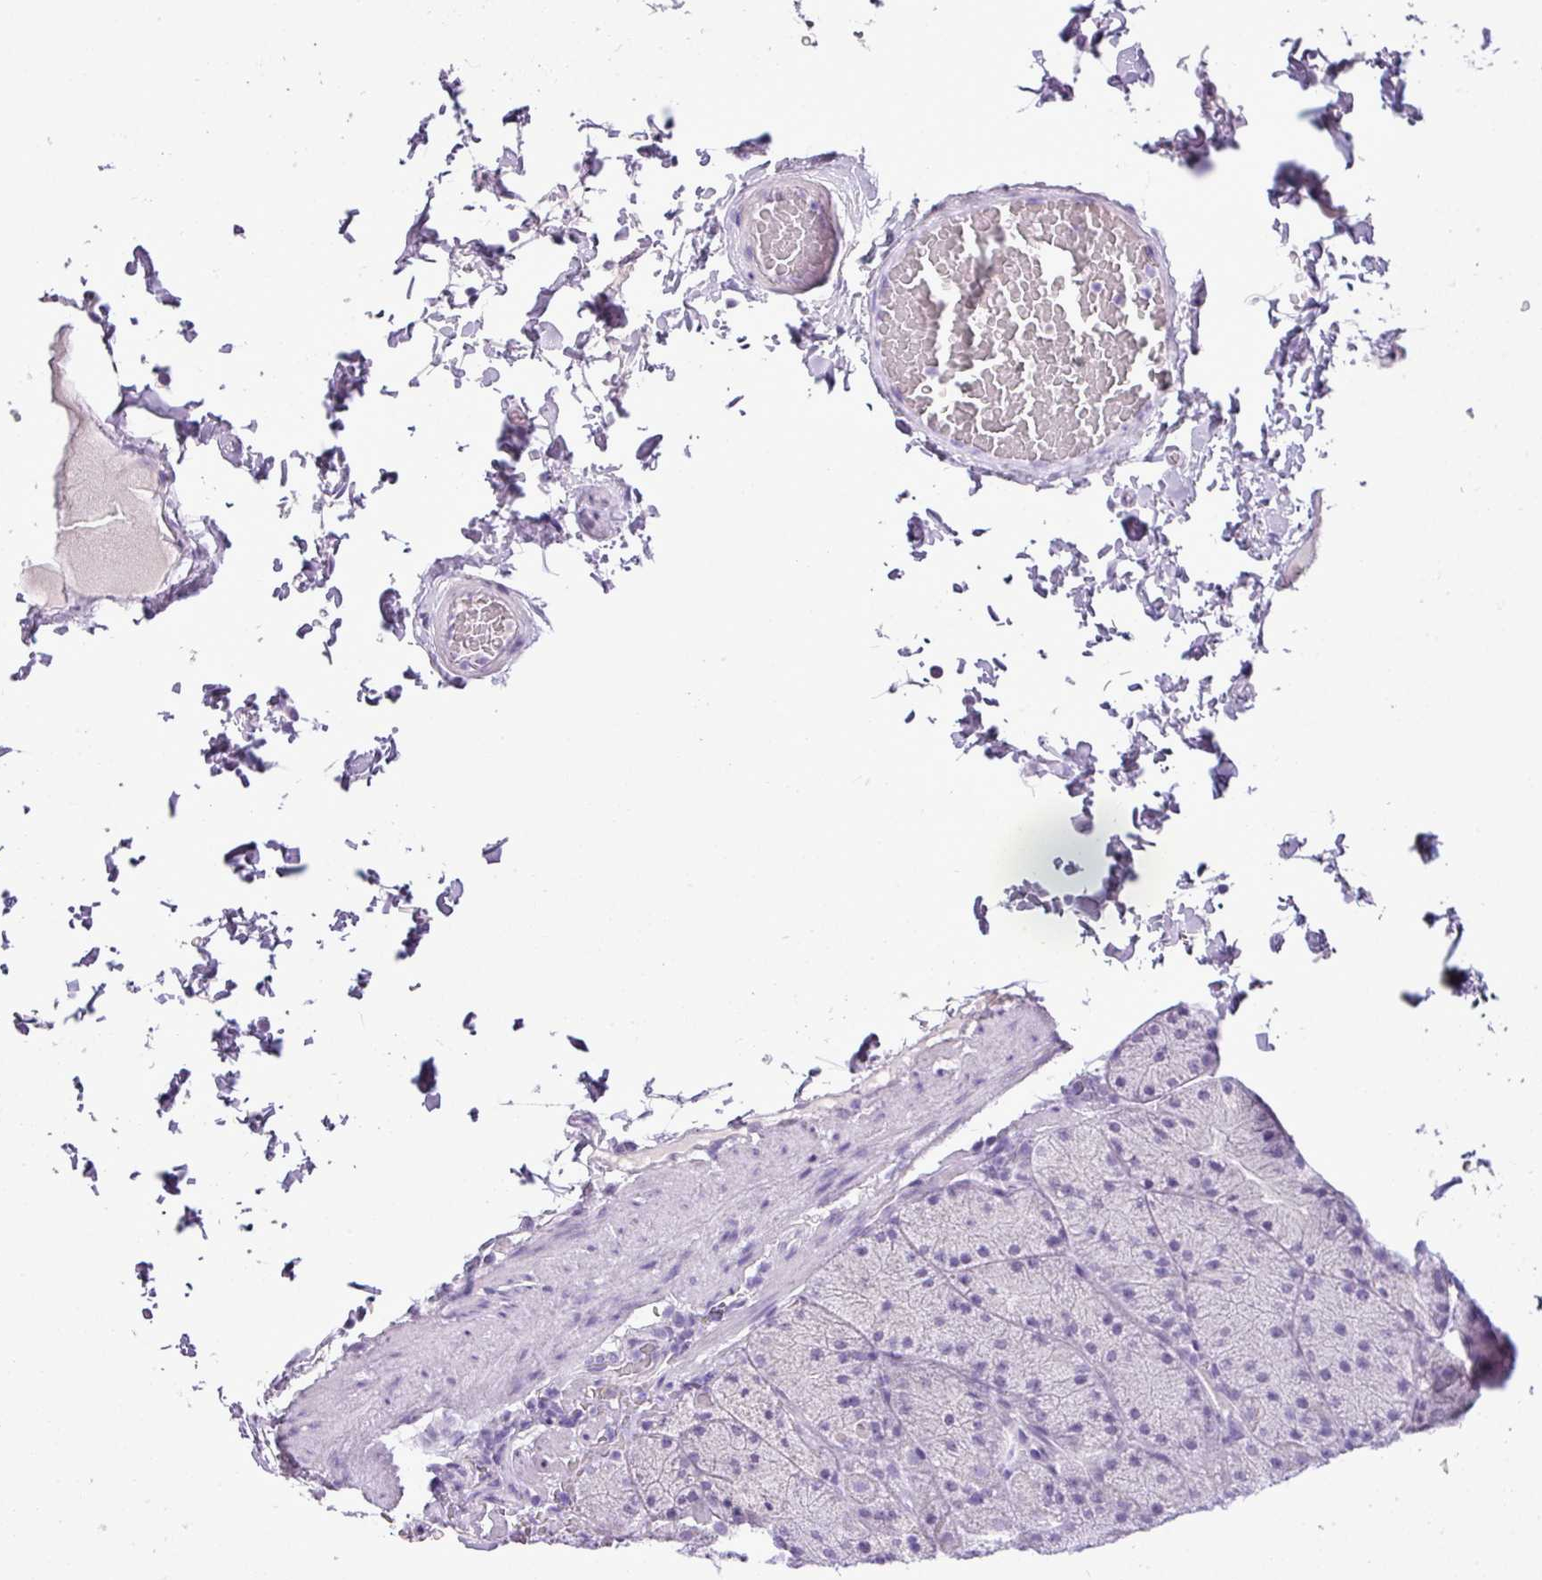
{"staining": {"intensity": "negative", "quantity": "none", "location": "none"}, "tissue": "stomach", "cell_type": "Glandular cells", "image_type": "normal", "snomed": [{"axis": "morphology", "description": "Normal tissue, NOS"}, {"axis": "topography", "description": "Stomach, upper"}, {"axis": "topography", "description": "Stomach, lower"}], "caption": "Micrograph shows no protein expression in glandular cells of benign stomach. (DAB immunohistochemistry (IHC) visualized using brightfield microscopy, high magnification).", "gene": "RBMXL2", "patient": {"sex": "male", "age": 67}}